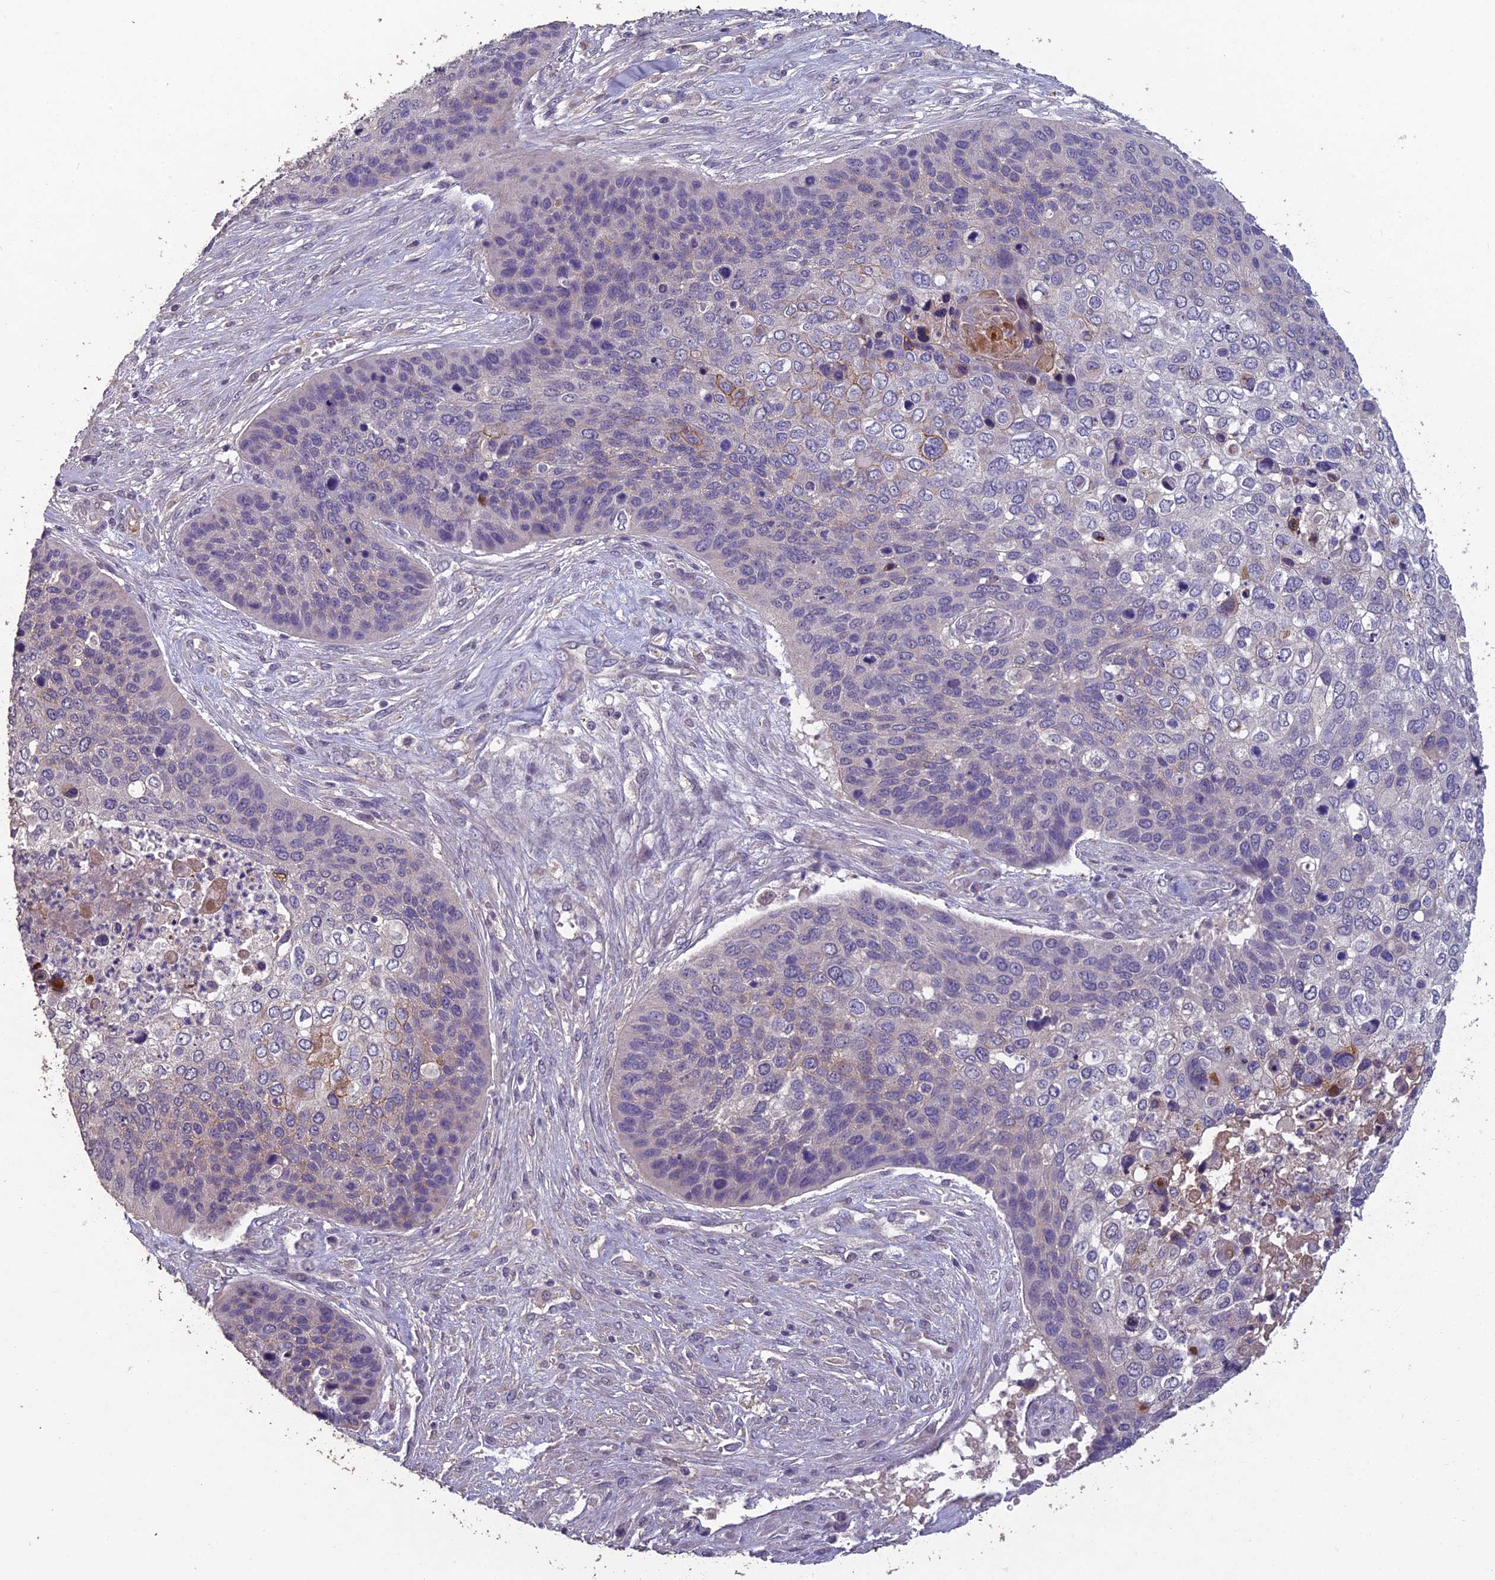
{"staining": {"intensity": "moderate", "quantity": "25%-75%", "location": "cytoplasmic/membranous"}, "tissue": "skin cancer", "cell_type": "Tumor cells", "image_type": "cancer", "snomed": [{"axis": "morphology", "description": "Basal cell carcinoma"}, {"axis": "topography", "description": "Skin"}], "caption": "IHC (DAB) staining of basal cell carcinoma (skin) demonstrates moderate cytoplasmic/membranous protein expression in about 25%-75% of tumor cells. (IHC, brightfield microscopy, high magnification).", "gene": "CEACAM16", "patient": {"sex": "female", "age": 74}}